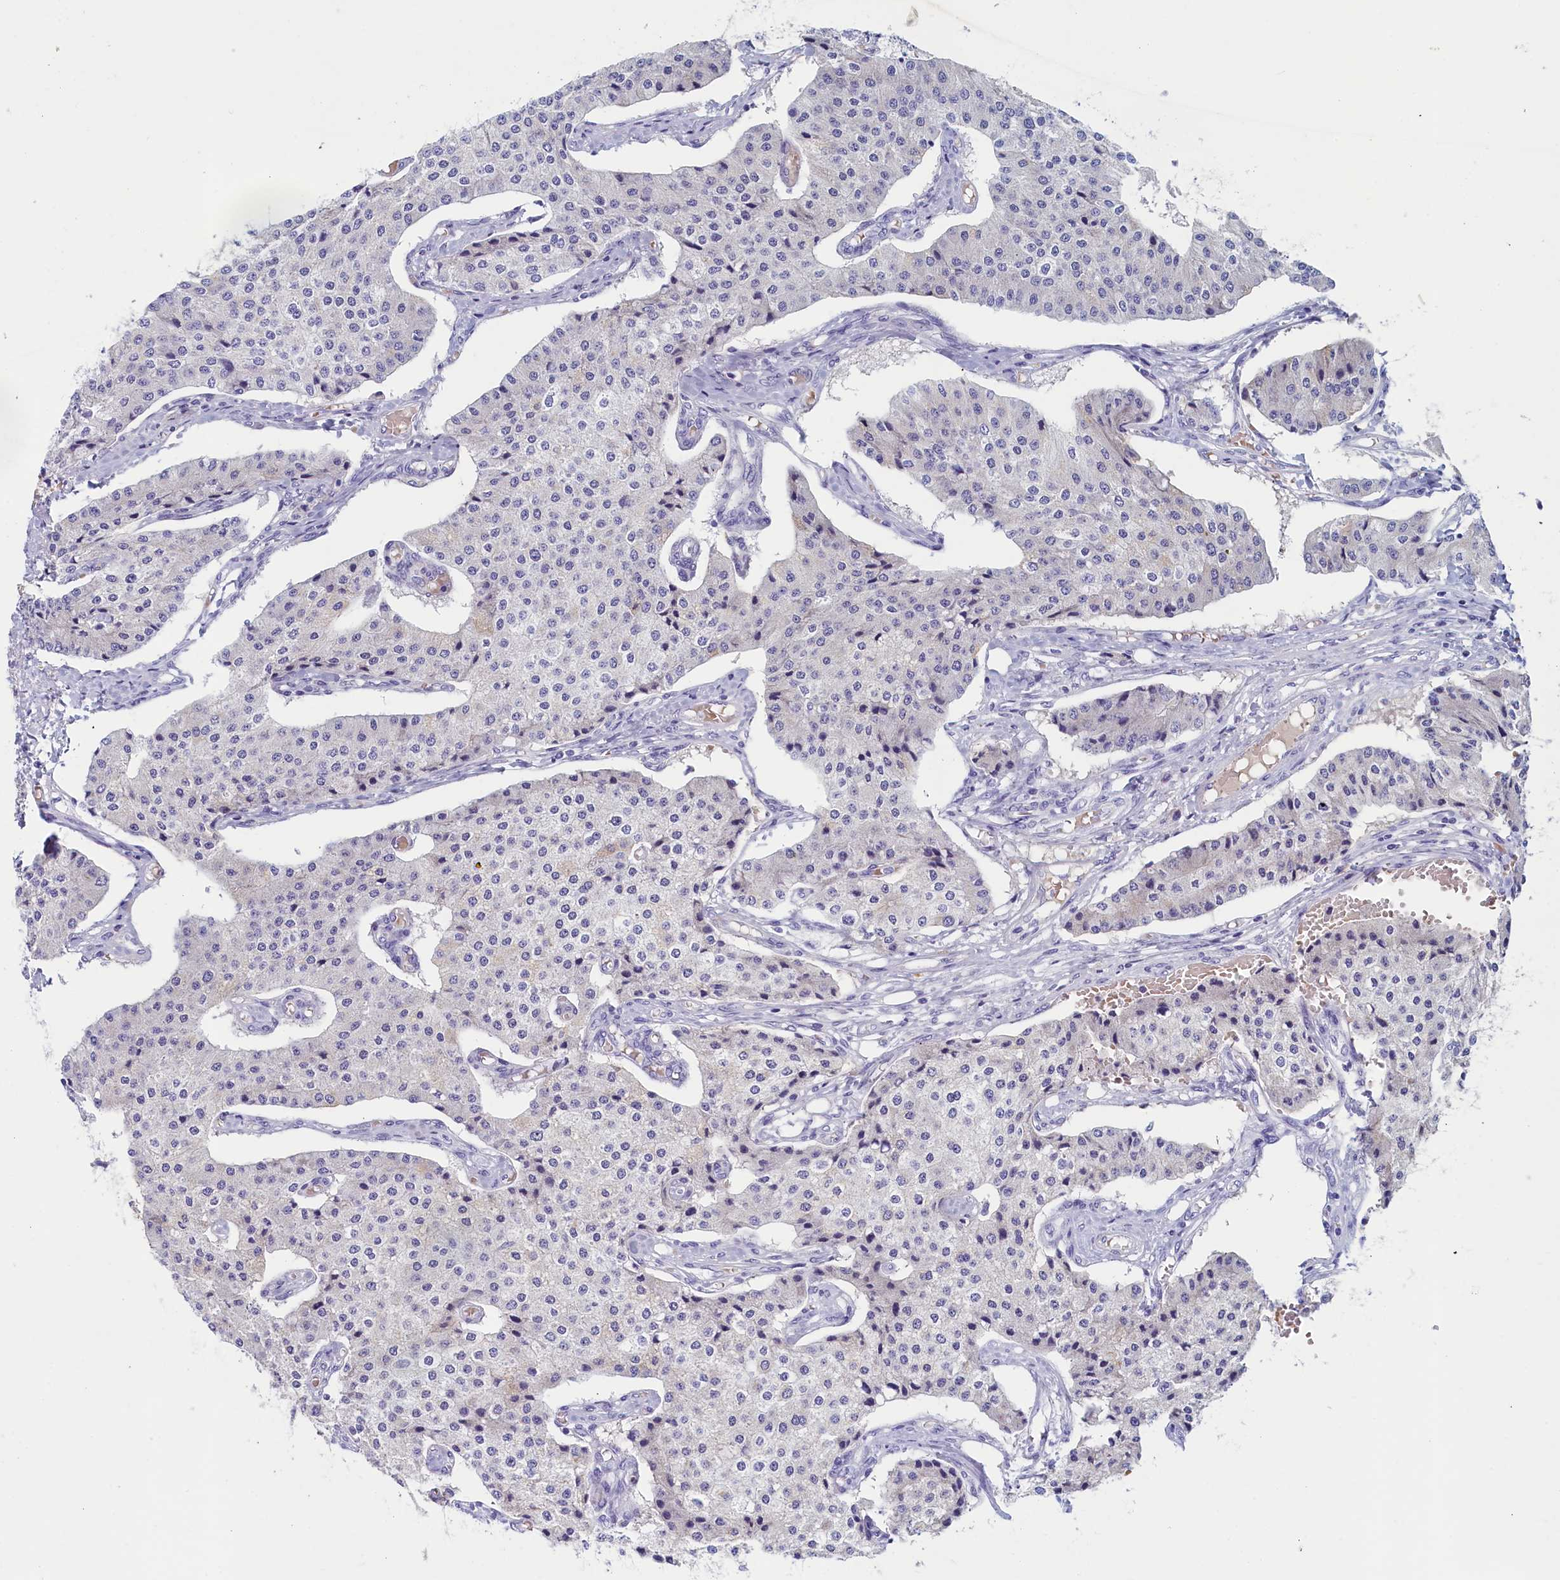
{"staining": {"intensity": "negative", "quantity": "none", "location": "none"}, "tissue": "carcinoid", "cell_type": "Tumor cells", "image_type": "cancer", "snomed": [{"axis": "morphology", "description": "Carcinoid, malignant, NOS"}, {"axis": "topography", "description": "Colon"}], "caption": "Immunohistochemical staining of human carcinoid displays no significant positivity in tumor cells.", "gene": "GUCA1C", "patient": {"sex": "female", "age": 52}}